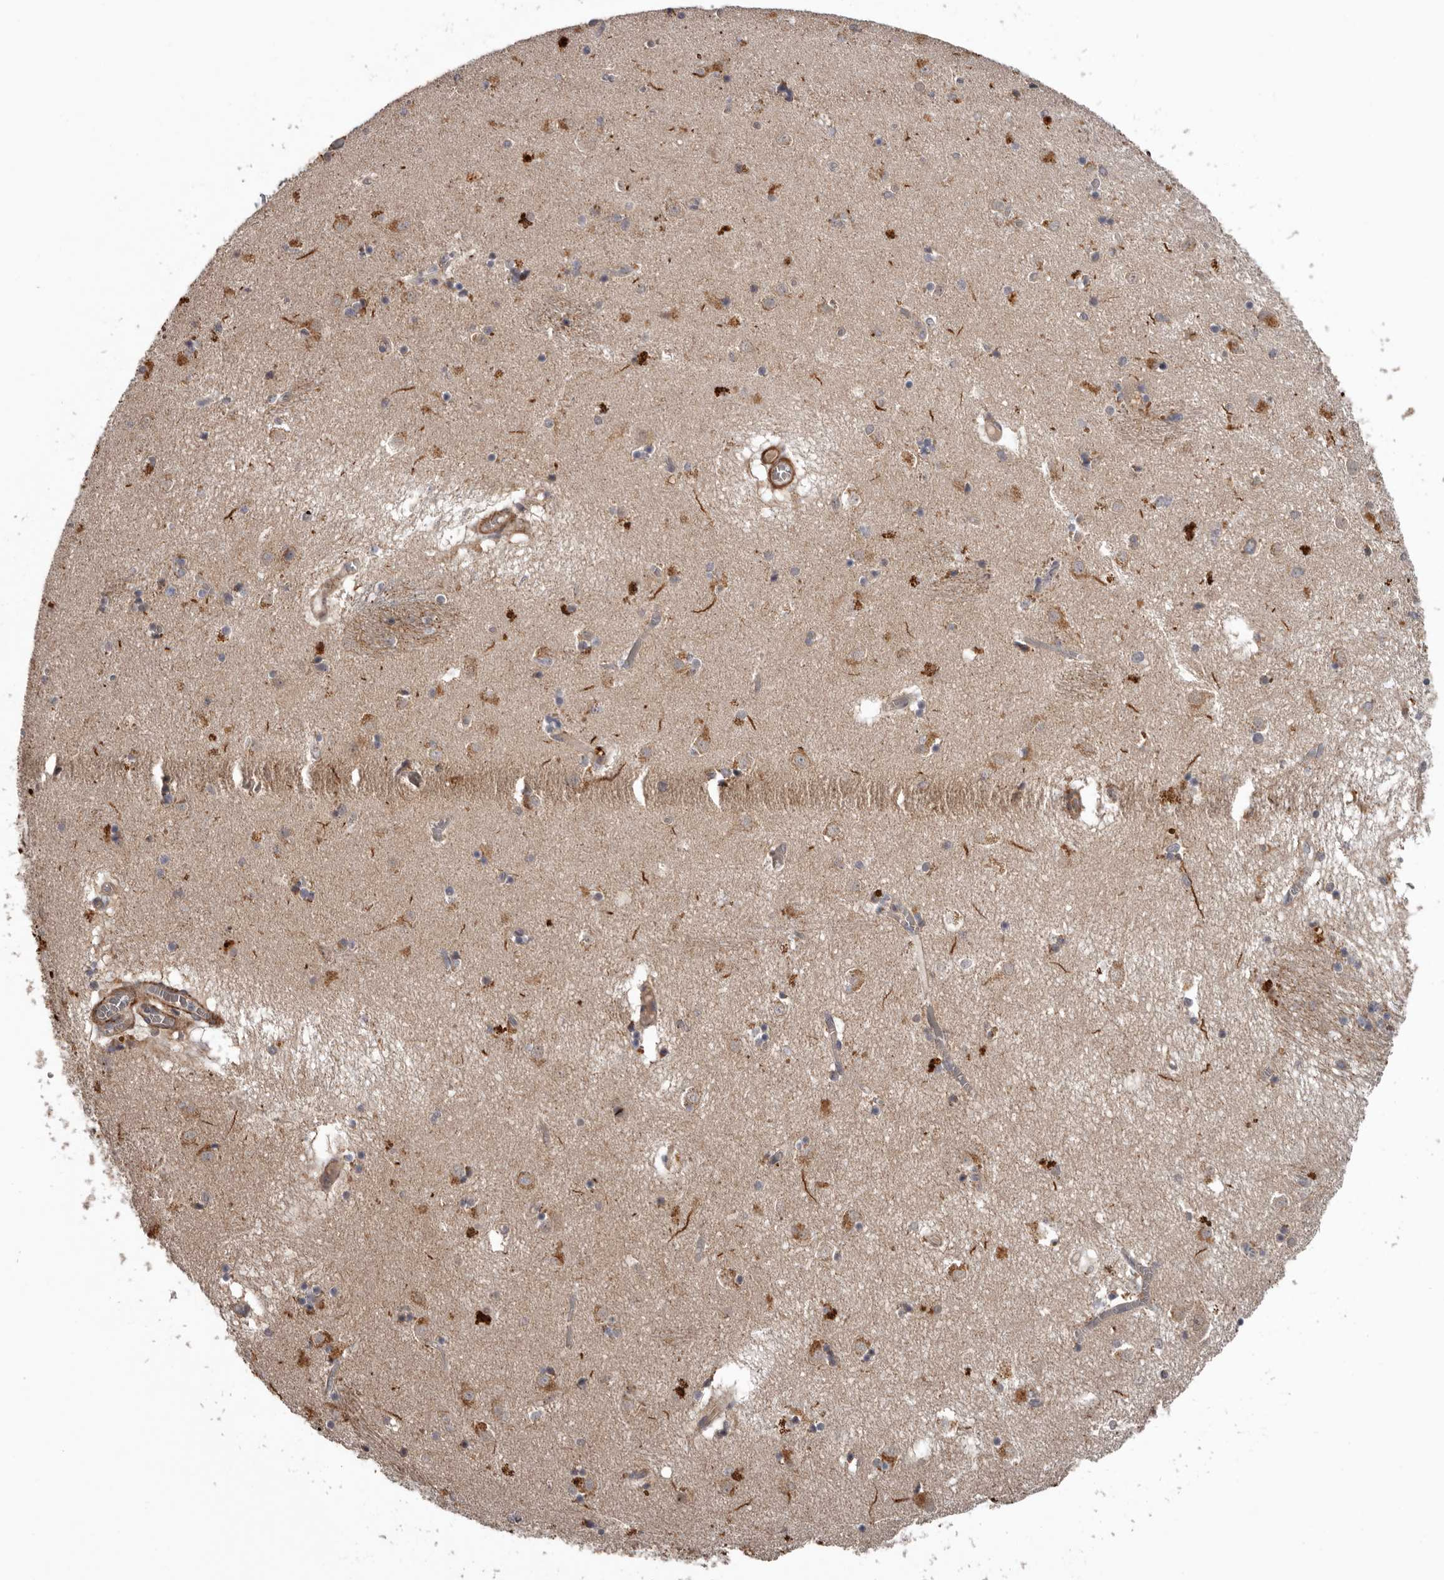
{"staining": {"intensity": "weak", "quantity": "<25%", "location": "cytoplasmic/membranous"}, "tissue": "caudate", "cell_type": "Glial cells", "image_type": "normal", "snomed": [{"axis": "morphology", "description": "Normal tissue, NOS"}, {"axis": "topography", "description": "Lateral ventricle wall"}], "caption": "A high-resolution micrograph shows IHC staining of benign caudate, which demonstrates no significant positivity in glial cells. (Brightfield microscopy of DAB immunohistochemistry at high magnification).", "gene": "FGFR4", "patient": {"sex": "male", "age": 70}}